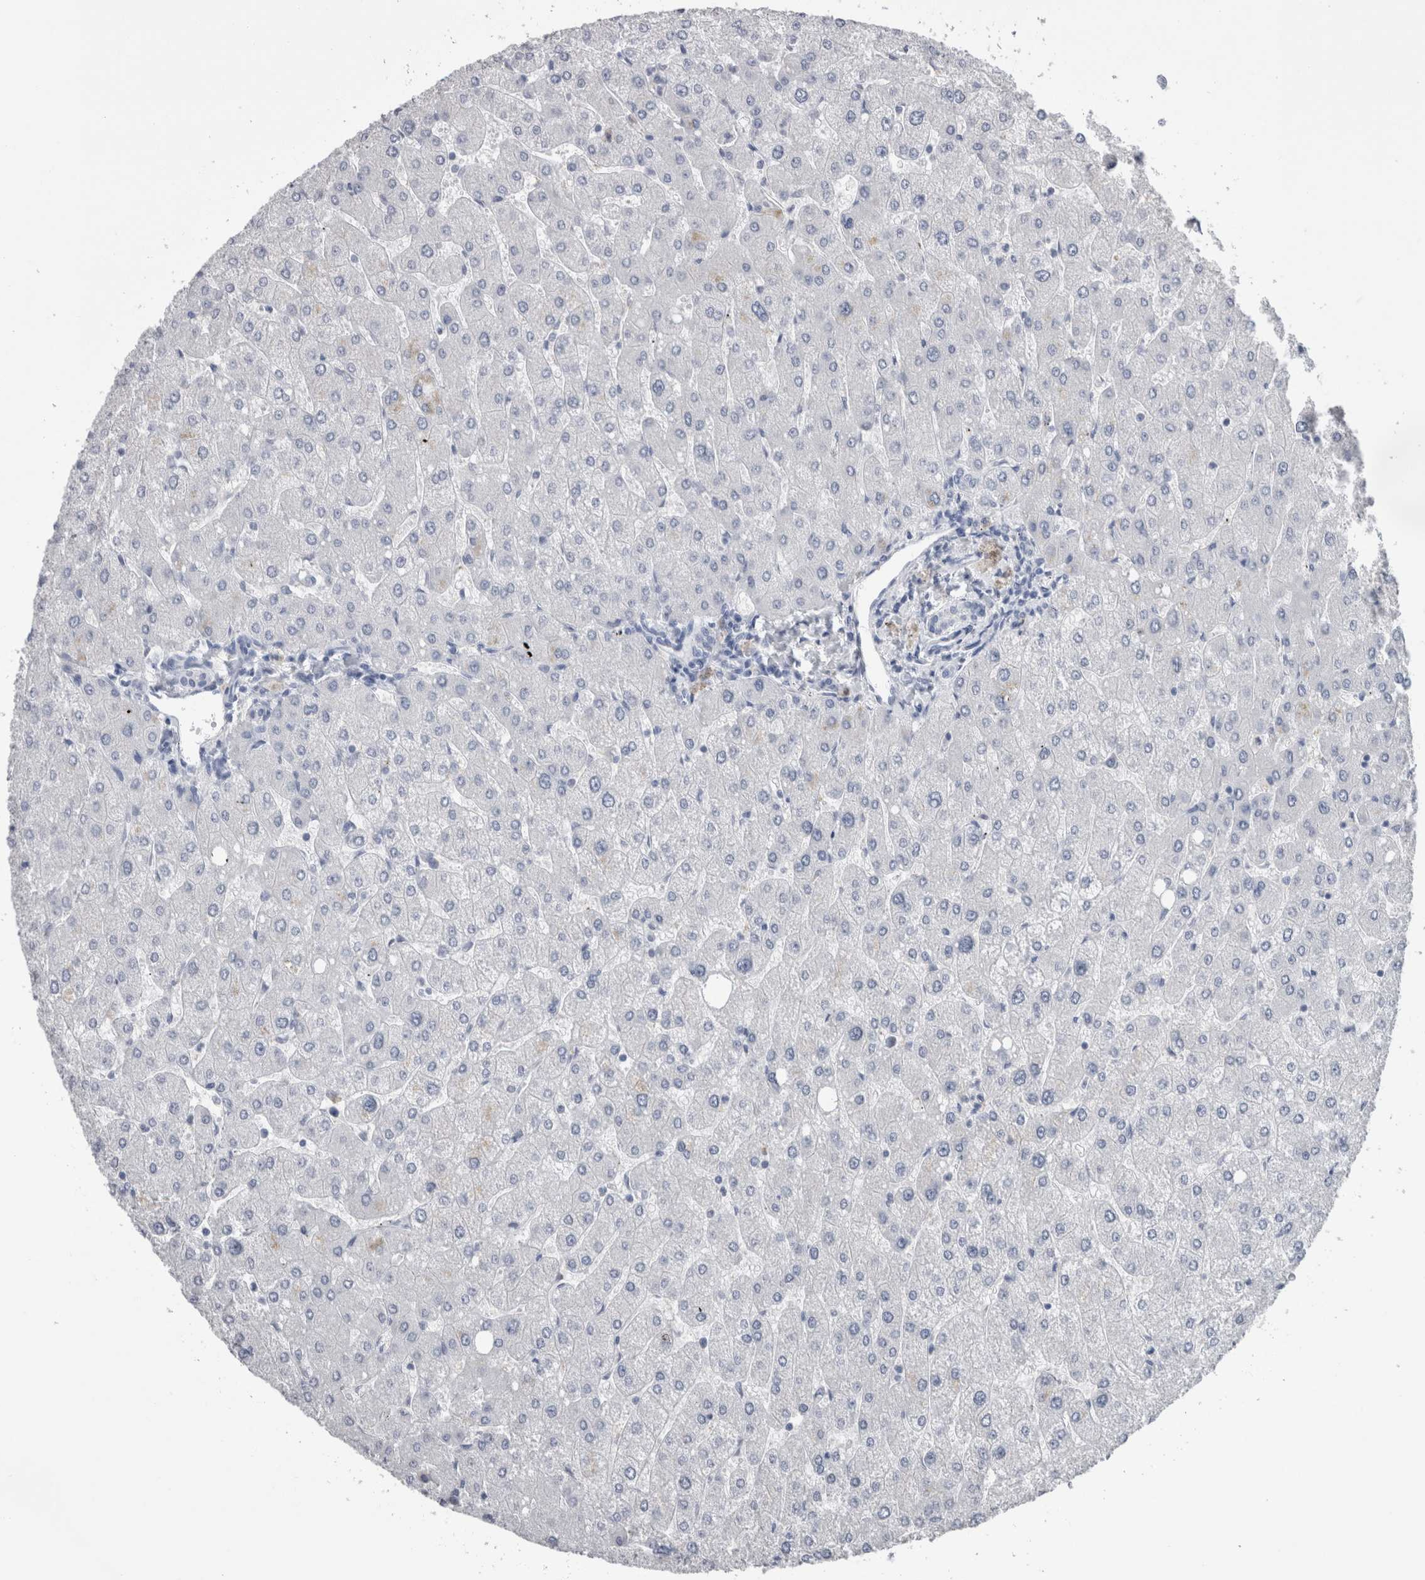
{"staining": {"intensity": "negative", "quantity": "none", "location": "none"}, "tissue": "liver", "cell_type": "Cholangiocytes", "image_type": "normal", "snomed": [{"axis": "morphology", "description": "Normal tissue, NOS"}, {"axis": "topography", "description": "Liver"}], "caption": "Immunohistochemical staining of normal human liver shows no significant staining in cholangiocytes. (DAB IHC visualized using brightfield microscopy, high magnification).", "gene": "CA8", "patient": {"sex": "male", "age": 55}}